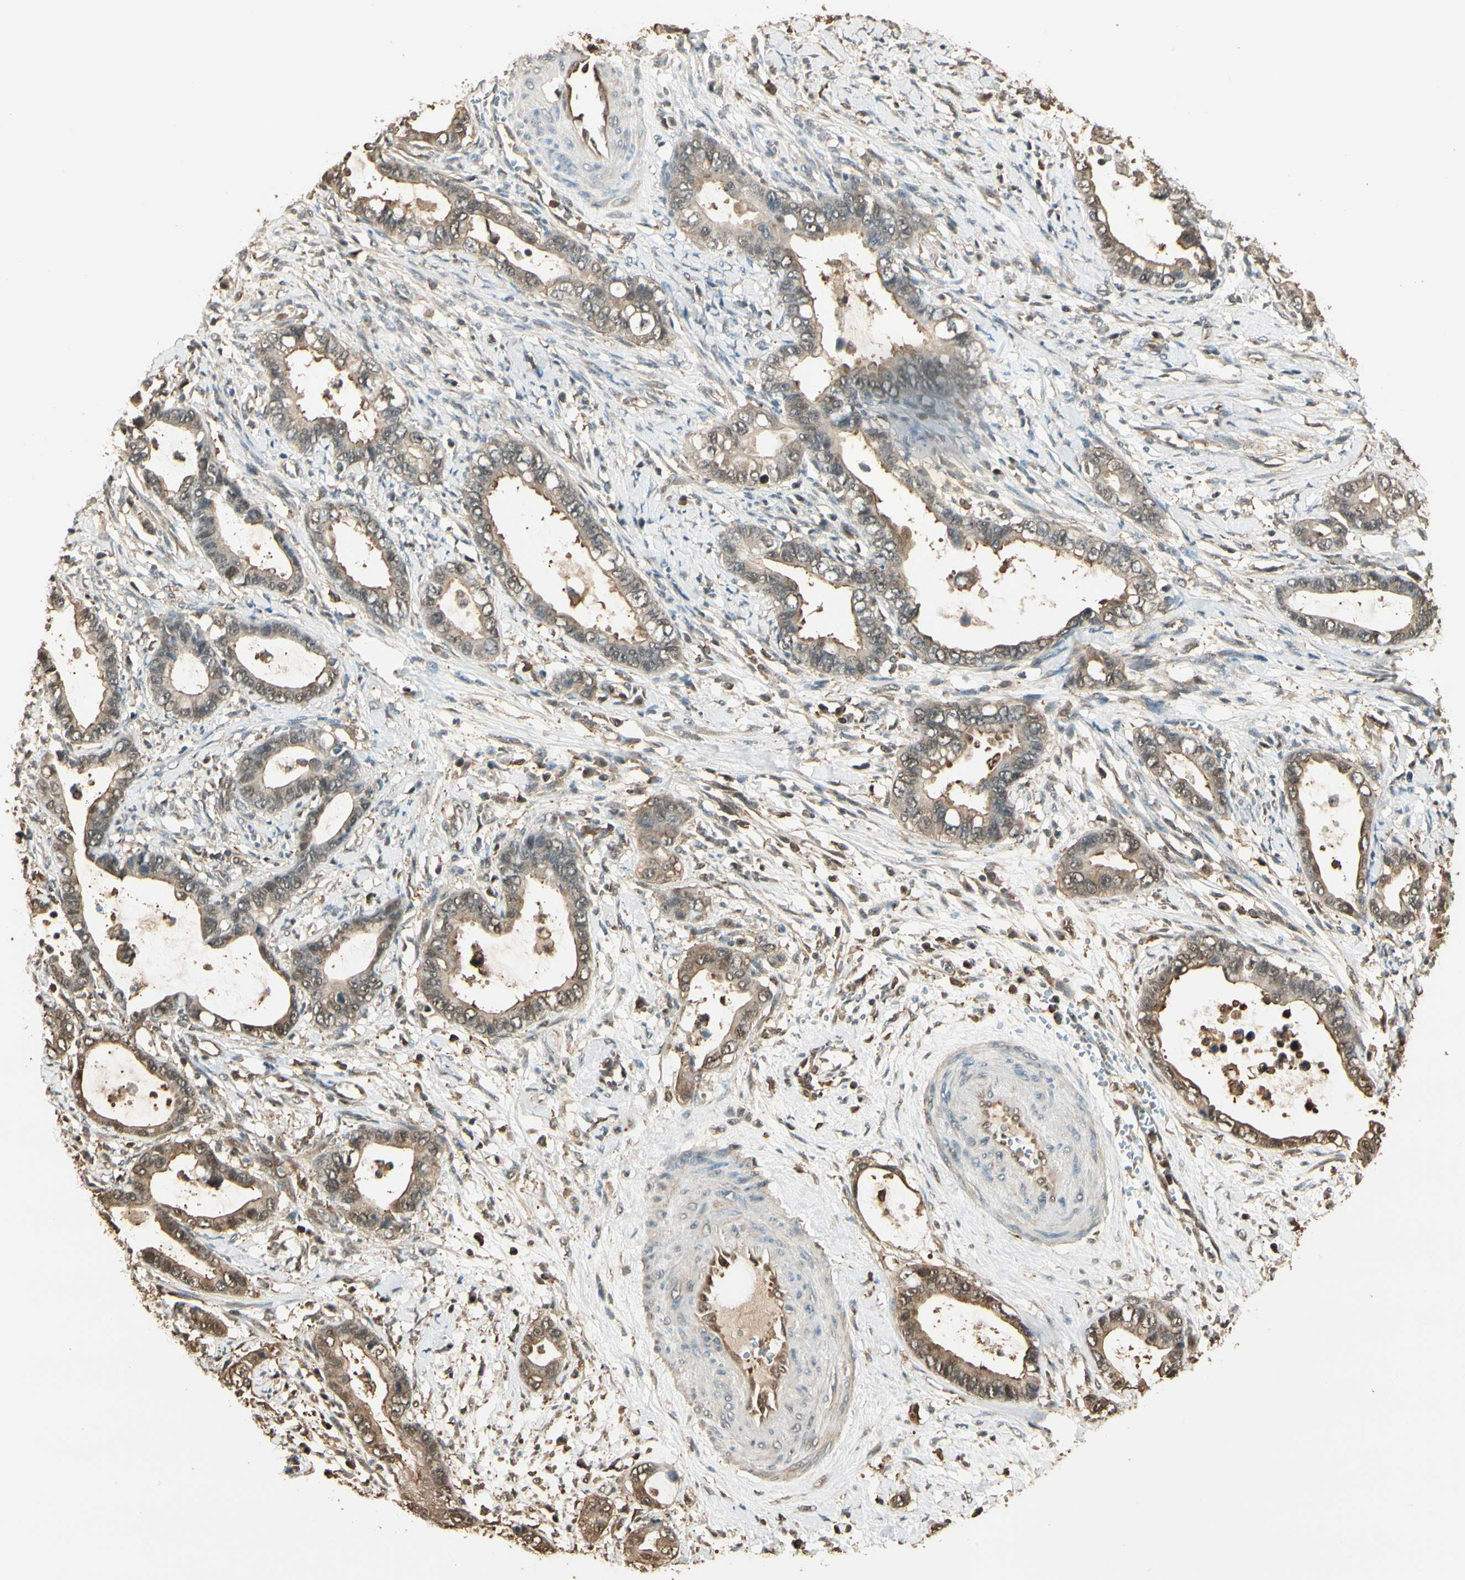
{"staining": {"intensity": "moderate", "quantity": ">75%", "location": "cytoplasmic/membranous"}, "tissue": "cervical cancer", "cell_type": "Tumor cells", "image_type": "cancer", "snomed": [{"axis": "morphology", "description": "Adenocarcinoma, NOS"}, {"axis": "topography", "description": "Cervix"}], "caption": "Adenocarcinoma (cervical) tissue displays moderate cytoplasmic/membranous positivity in approximately >75% of tumor cells, visualized by immunohistochemistry.", "gene": "YWHAE", "patient": {"sex": "female", "age": 44}}